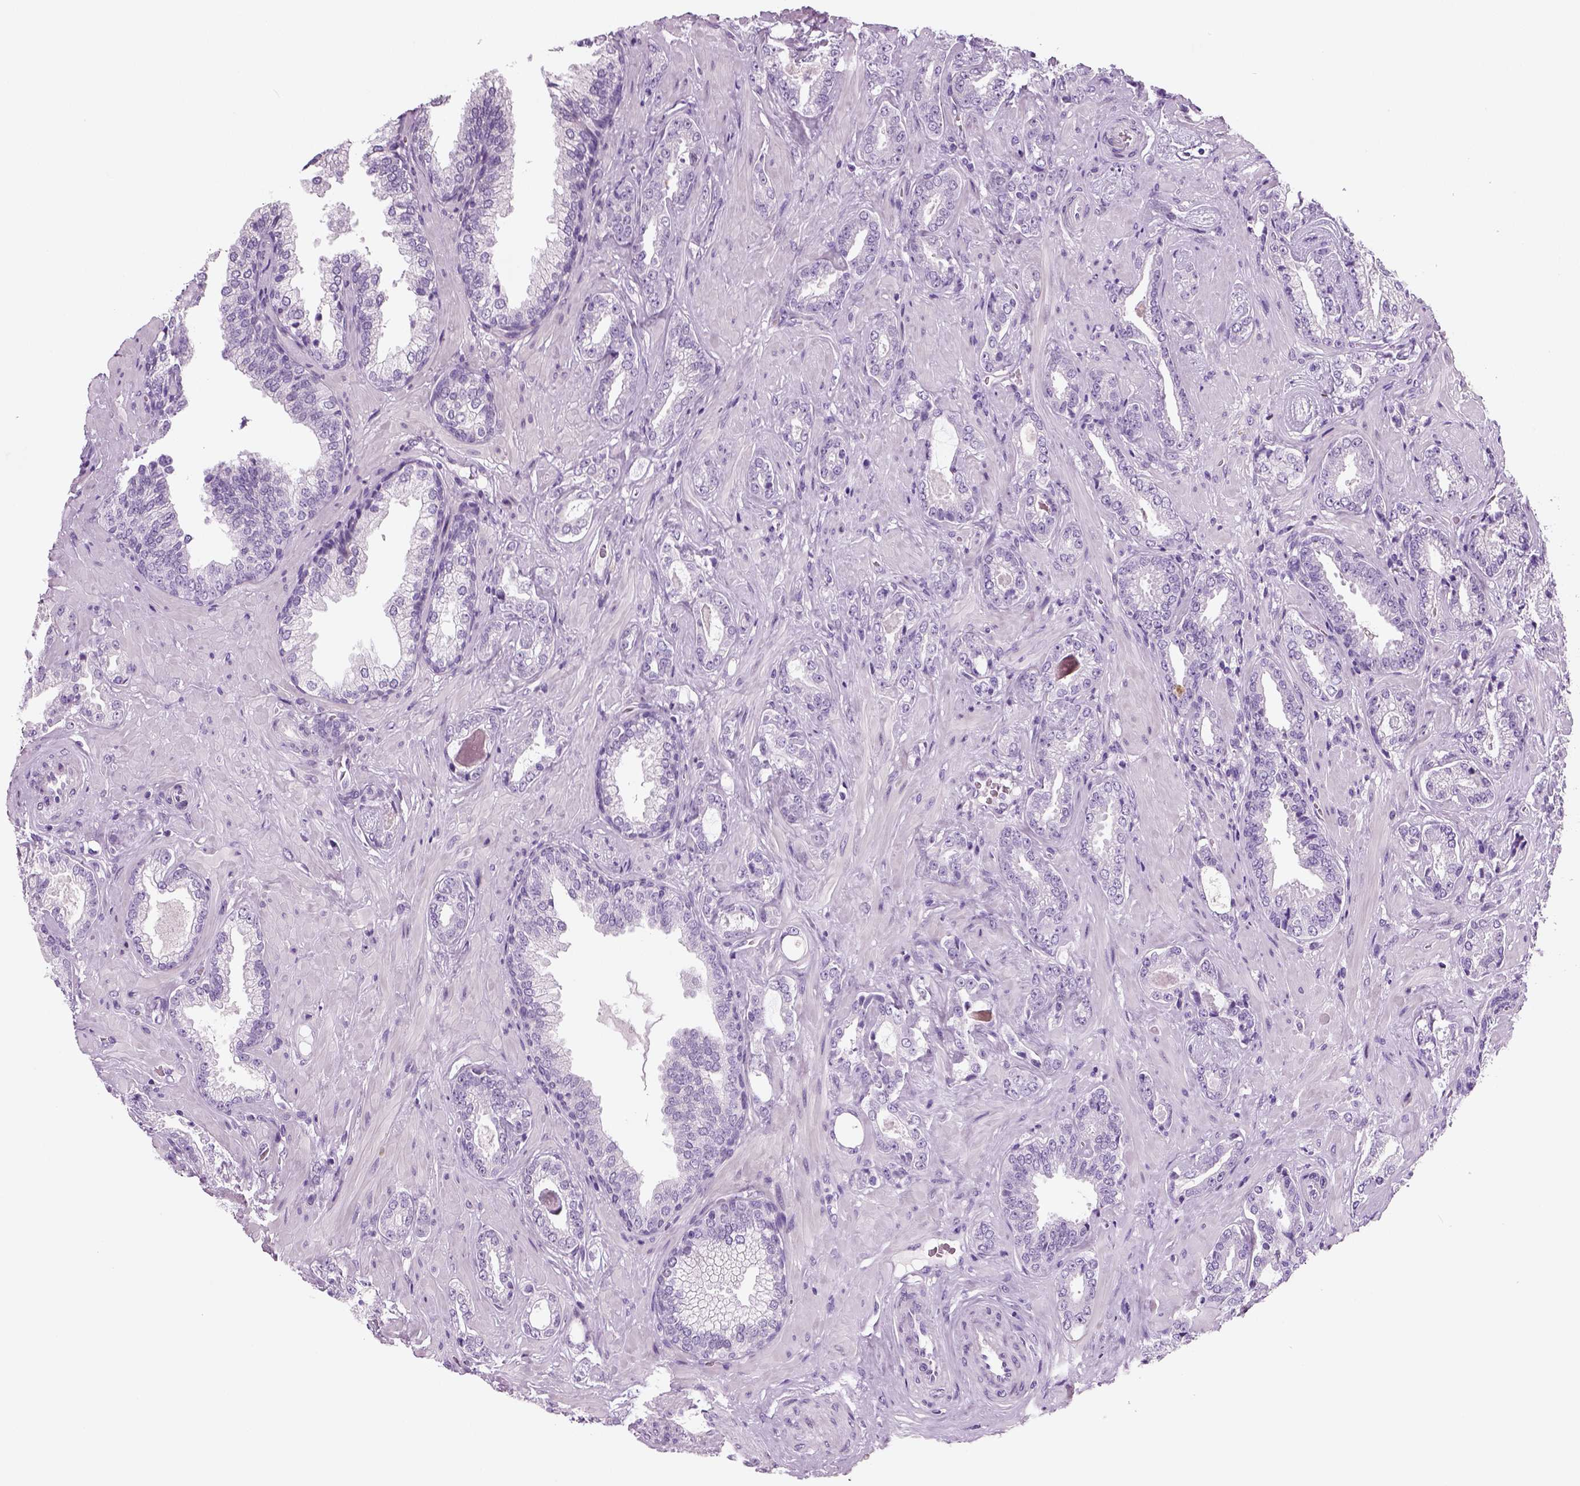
{"staining": {"intensity": "negative", "quantity": "none", "location": "none"}, "tissue": "prostate cancer", "cell_type": "Tumor cells", "image_type": "cancer", "snomed": [{"axis": "morphology", "description": "Adenocarcinoma, Low grade"}, {"axis": "topography", "description": "Prostate"}], "caption": "Prostate adenocarcinoma (low-grade) was stained to show a protein in brown. There is no significant positivity in tumor cells.", "gene": "SPATA31E1", "patient": {"sex": "male", "age": 61}}